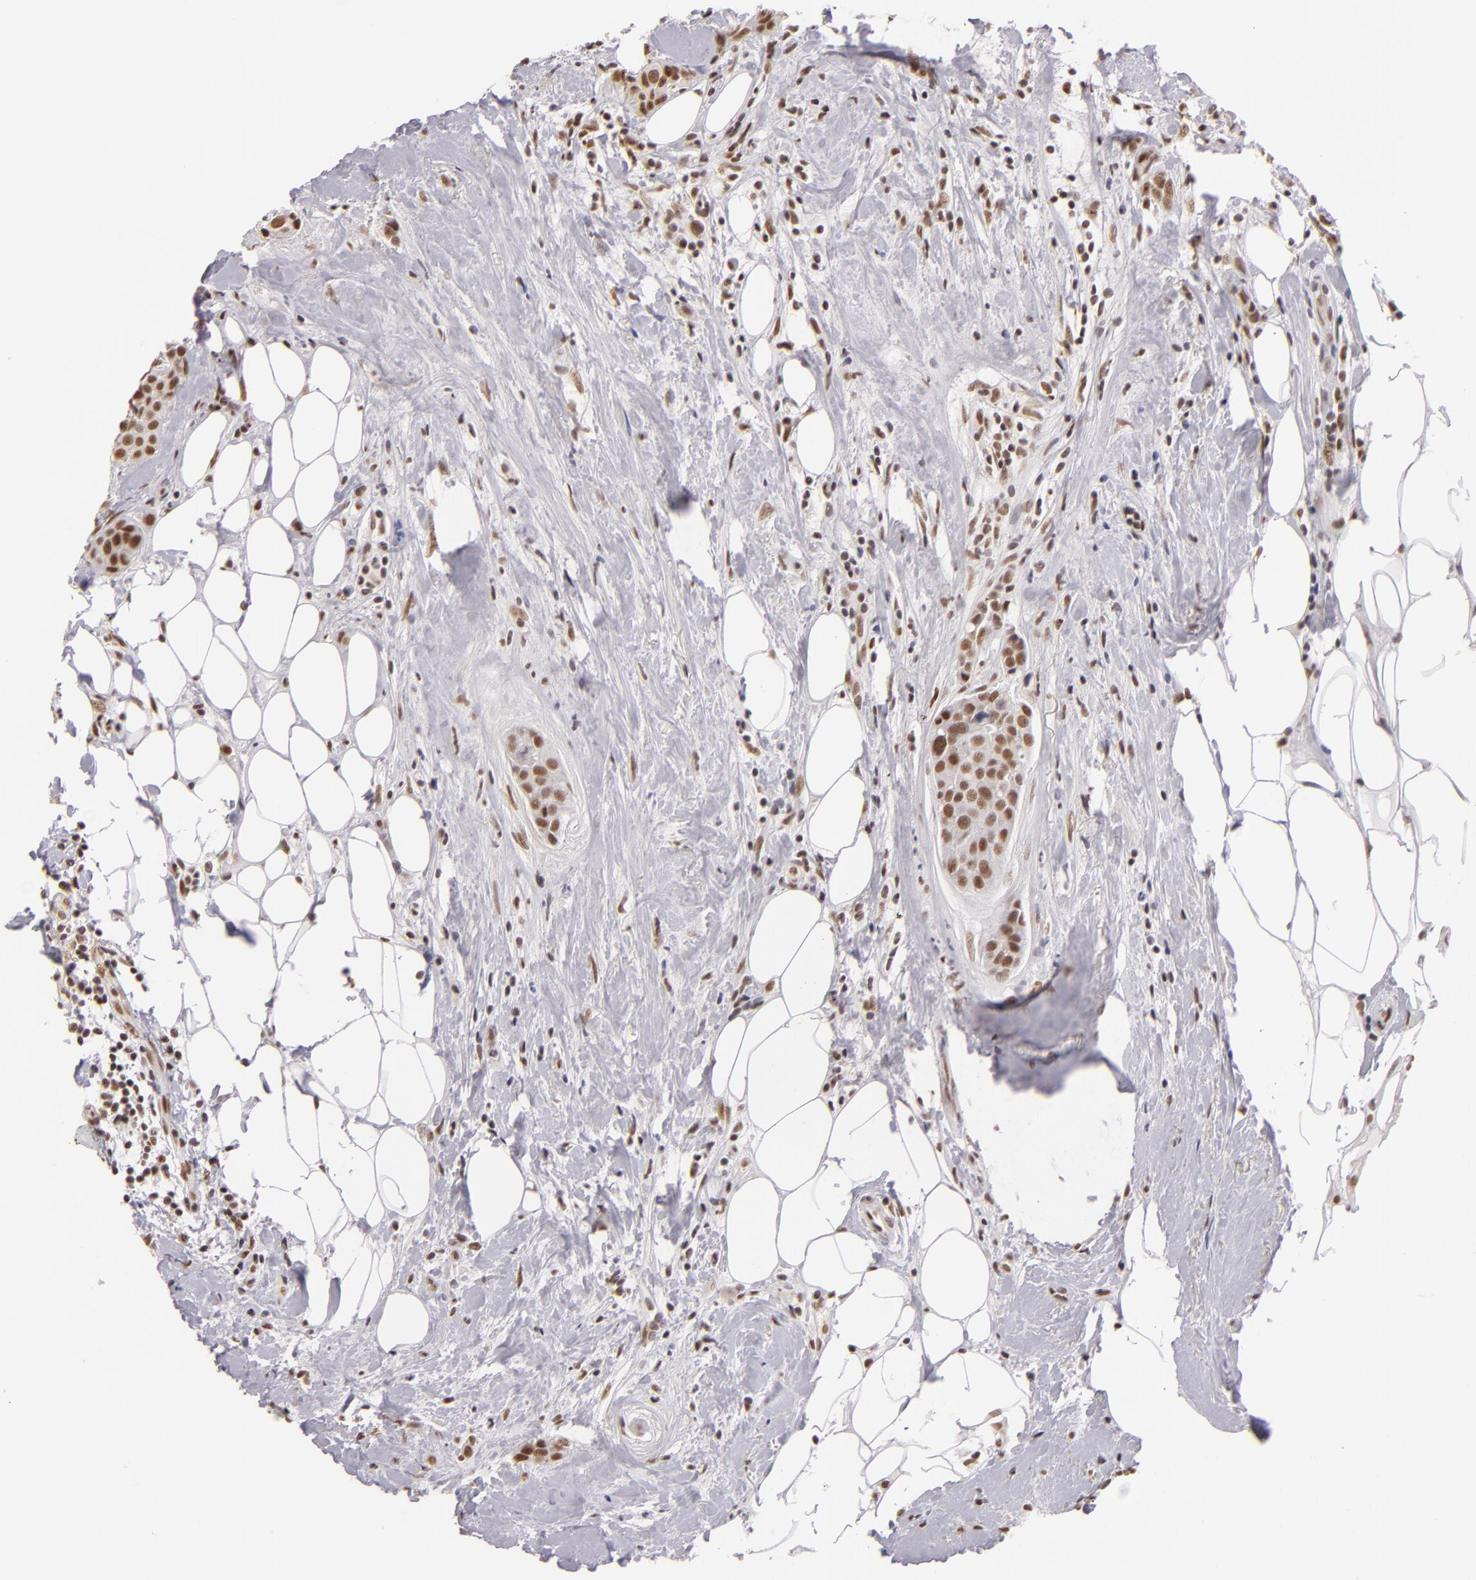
{"staining": {"intensity": "moderate", "quantity": ">75%", "location": "nuclear"}, "tissue": "breast cancer", "cell_type": "Tumor cells", "image_type": "cancer", "snomed": [{"axis": "morphology", "description": "Duct carcinoma"}, {"axis": "topography", "description": "Breast"}], "caption": "Immunohistochemistry (IHC) photomicrograph of neoplastic tissue: breast intraductal carcinoma stained using IHC demonstrates medium levels of moderate protein expression localized specifically in the nuclear of tumor cells, appearing as a nuclear brown color.", "gene": "INTS6", "patient": {"sex": "female", "age": 45}}